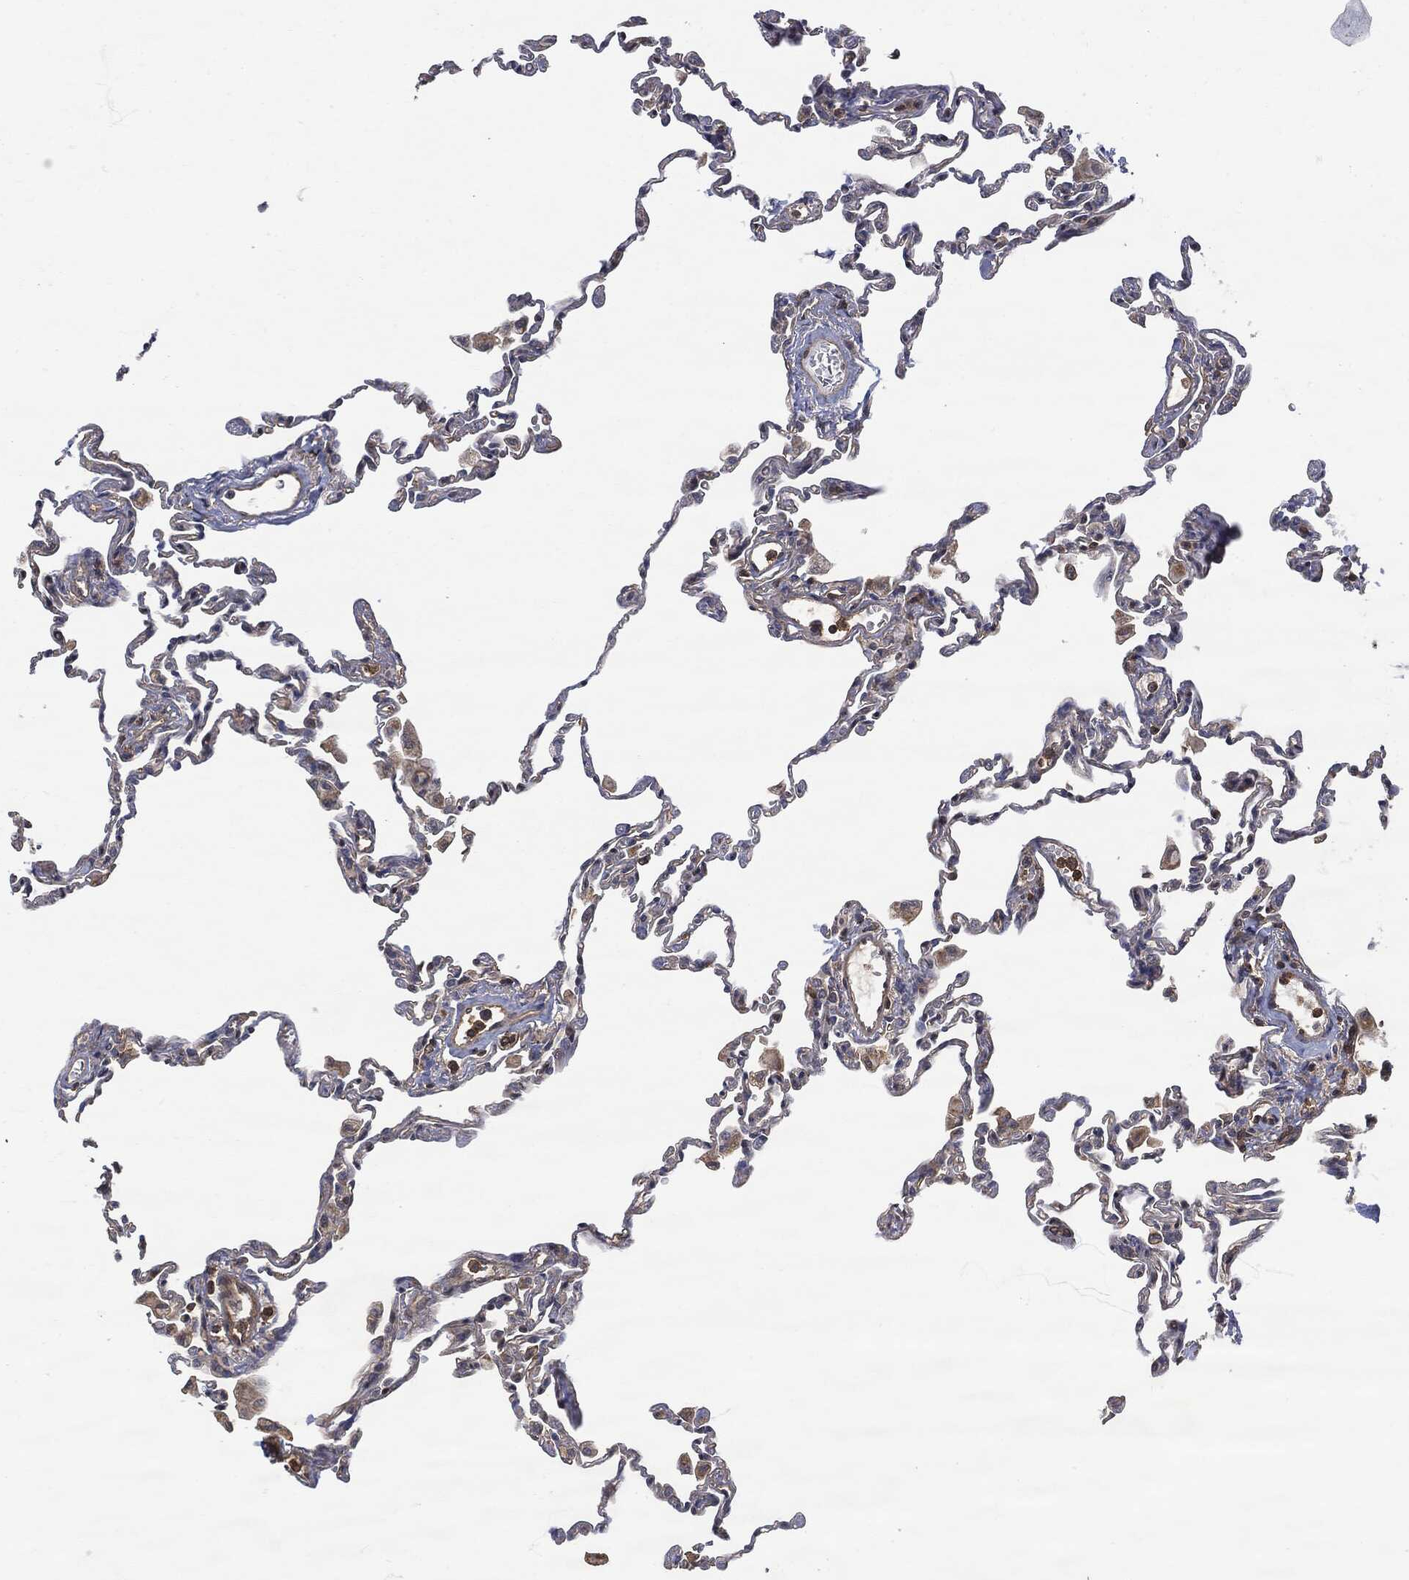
{"staining": {"intensity": "negative", "quantity": "none", "location": "none"}, "tissue": "lung", "cell_type": "Alveolar cells", "image_type": "normal", "snomed": [{"axis": "morphology", "description": "Normal tissue, NOS"}, {"axis": "topography", "description": "Lung"}], "caption": "The micrograph demonstrates no significant positivity in alveolar cells of lung.", "gene": "PSMB10", "patient": {"sex": "female", "age": 57}}